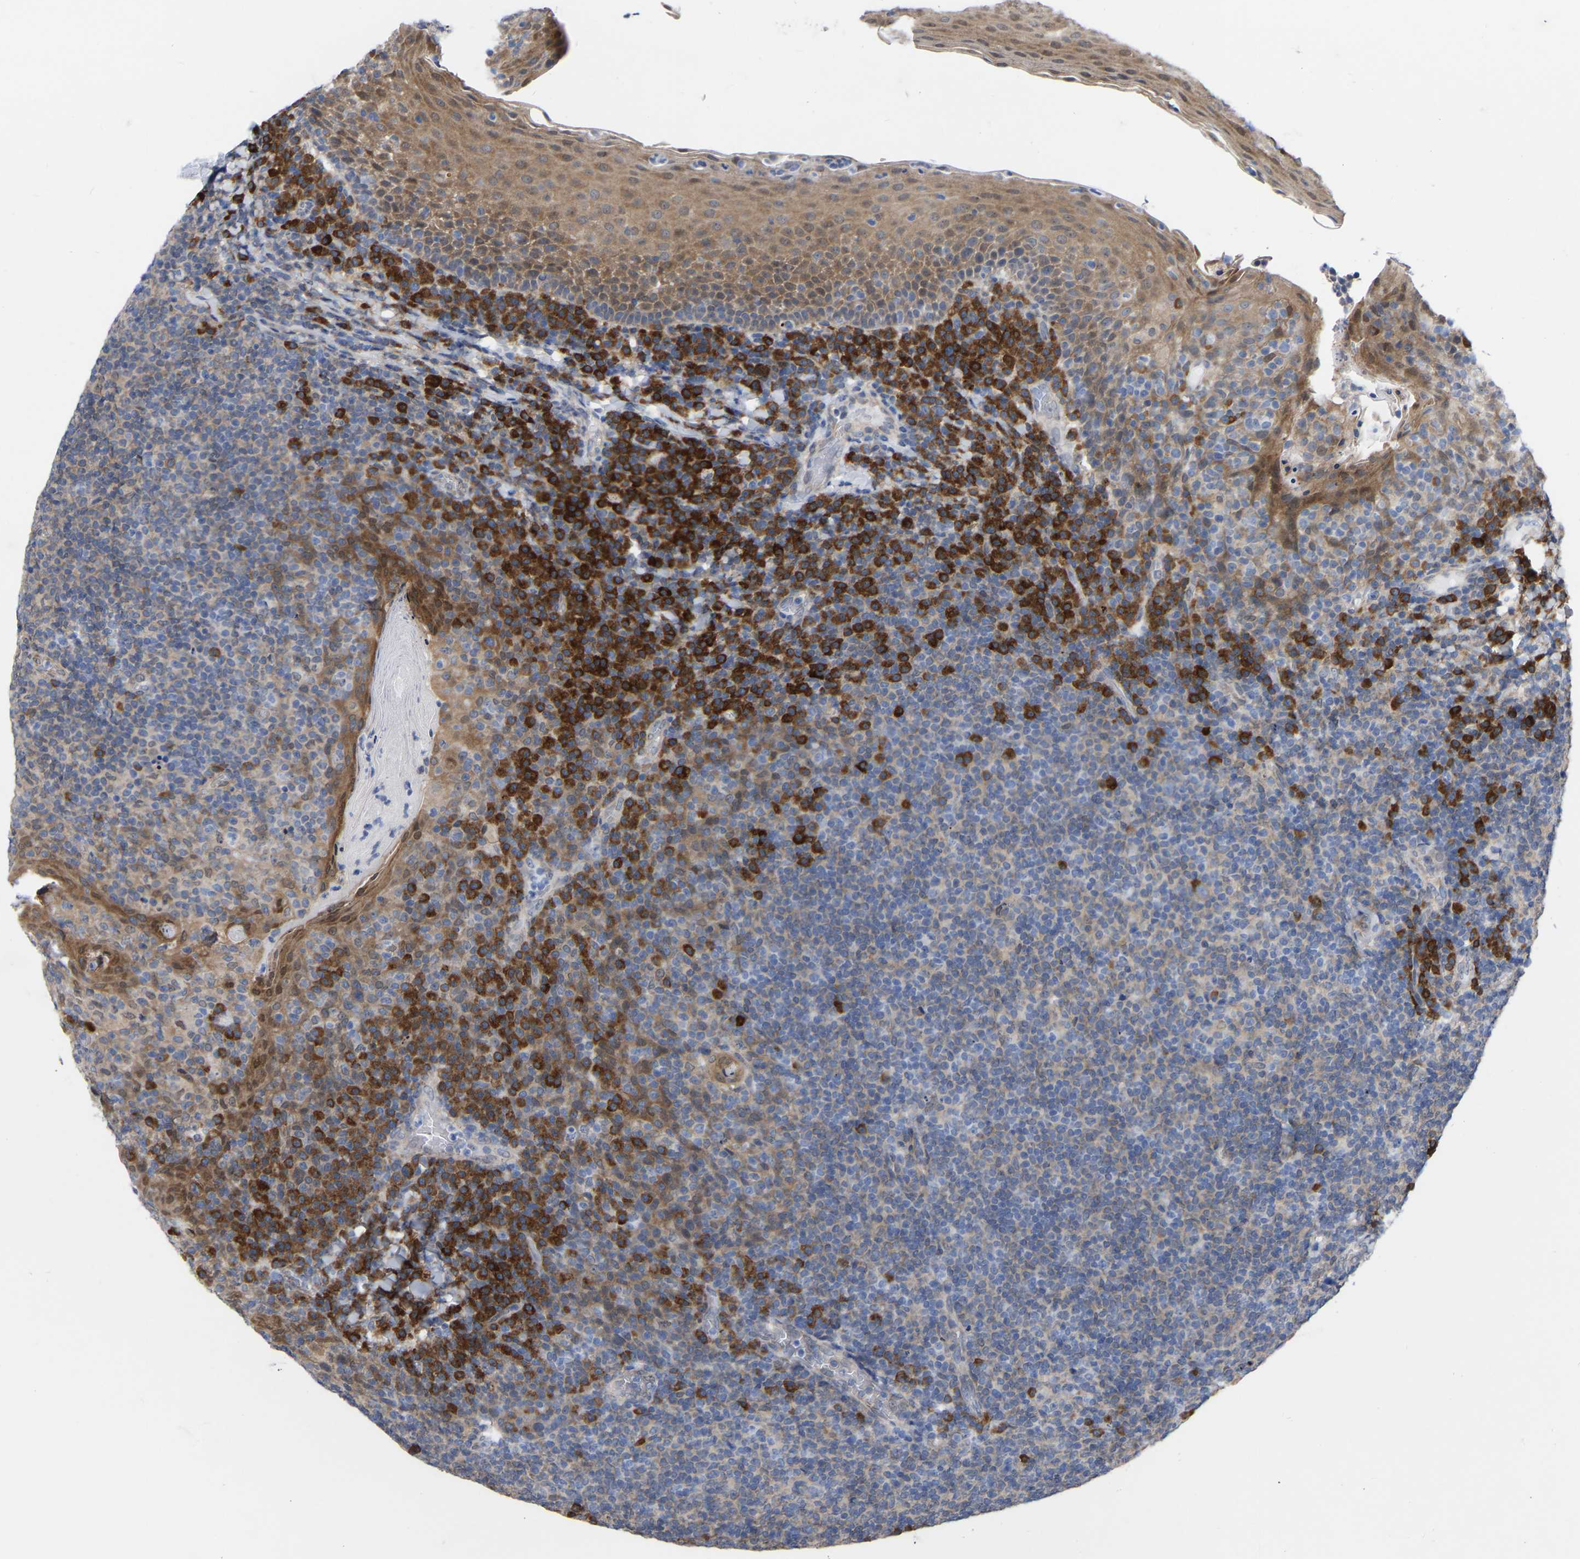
{"staining": {"intensity": "moderate", "quantity": "<25%", "location": "cytoplasmic/membranous"}, "tissue": "tonsil", "cell_type": "Germinal center cells", "image_type": "normal", "snomed": [{"axis": "morphology", "description": "Normal tissue, NOS"}, {"axis": "topography", "description": "Tonsil"}], "caption": "Germinal center cells demonstrate moderate cytoplasmic/membranous expression in about <25% of cells in unremarkable tonsil. The staining was performed using DAB (3,3'-diaminobenzidine) to visualize the protein expression in brown, while the nuclei were stained in blue with hematoxylin (Magnification: 20x).", "gene": "UBE4B", "patient": {"sex": "male", "age": 17}}